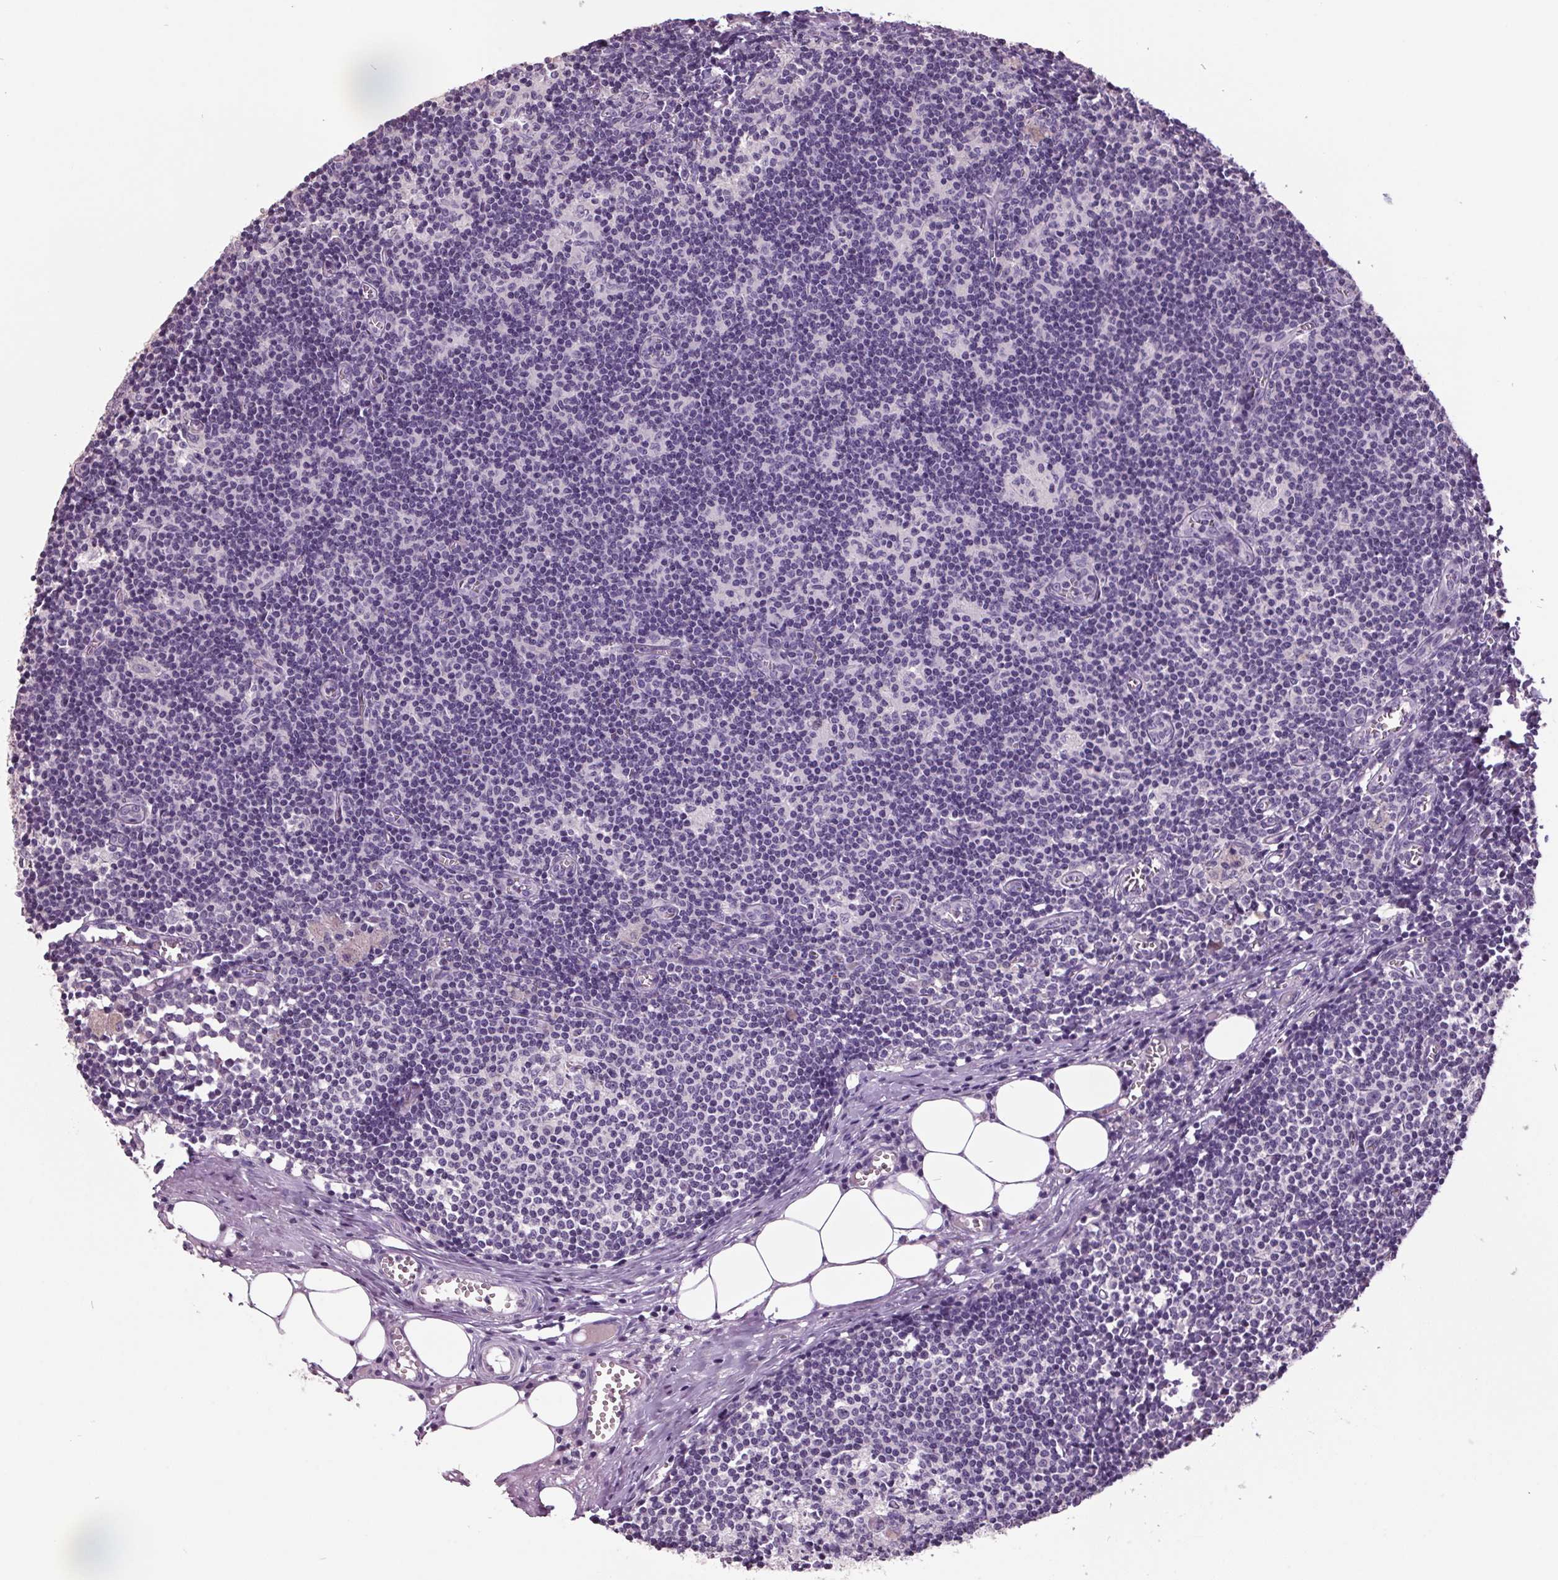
{"staining": {"intensity": "negative", "quantity": "none", "location": "none"}, "tissue": "lymph node", "cell_type": "Germinal center cells", "image_type": "normal", "snomed": [{"axis": "morphology", "description": "Normal tissue, NOS"}, {"axis": "topography", "description": "Lymph node"}], "caption": "The histopathology image demonstrates no staining of germinal center cells in benign lymph node. (DAB IHC visualized using brightfield microscopy, high magnification).", "gene": "C2orf16", "patient": {"sex": "female", "age": 52}}